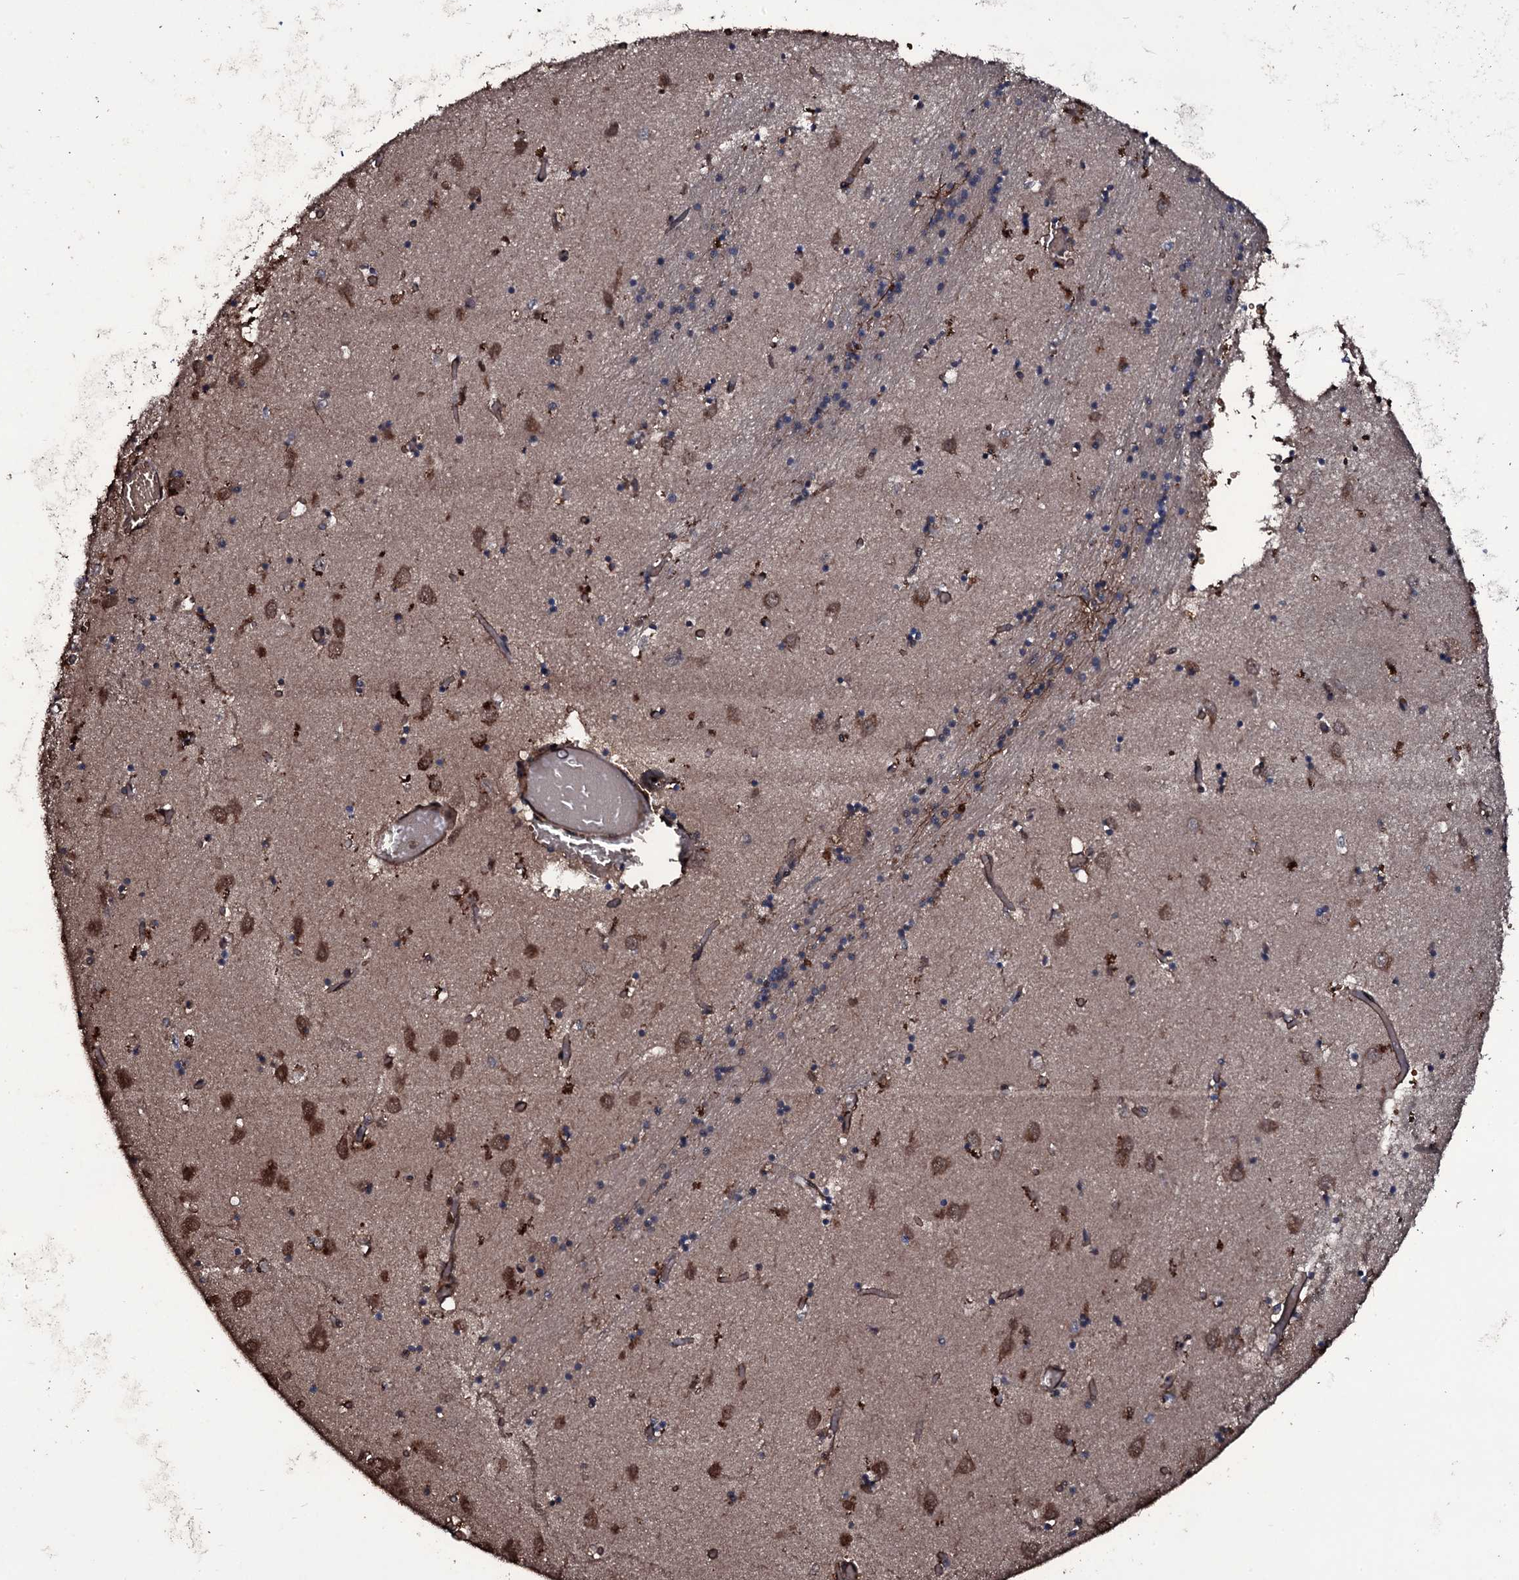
{"staining": {"intensity": "moderate", "quantity": "<25%", "location": "cytoplasmic/membranous"}, "tissue": "caudate", "cell_type": "Glial cells", "image_type": "normal", "snomed": [{"axis": "morphology", "description": "Normal tissue, NOS"}, {"axis": "topography", "description": "Lateral ventricle wall"}], "caption": "Protein analysis of benign caudate reveals moderate cytoplasmic/membranous positivity in about <25% of glial cells.", "gene": "ZSWIM8", "patient": {"sex": "male", "age": 70}}